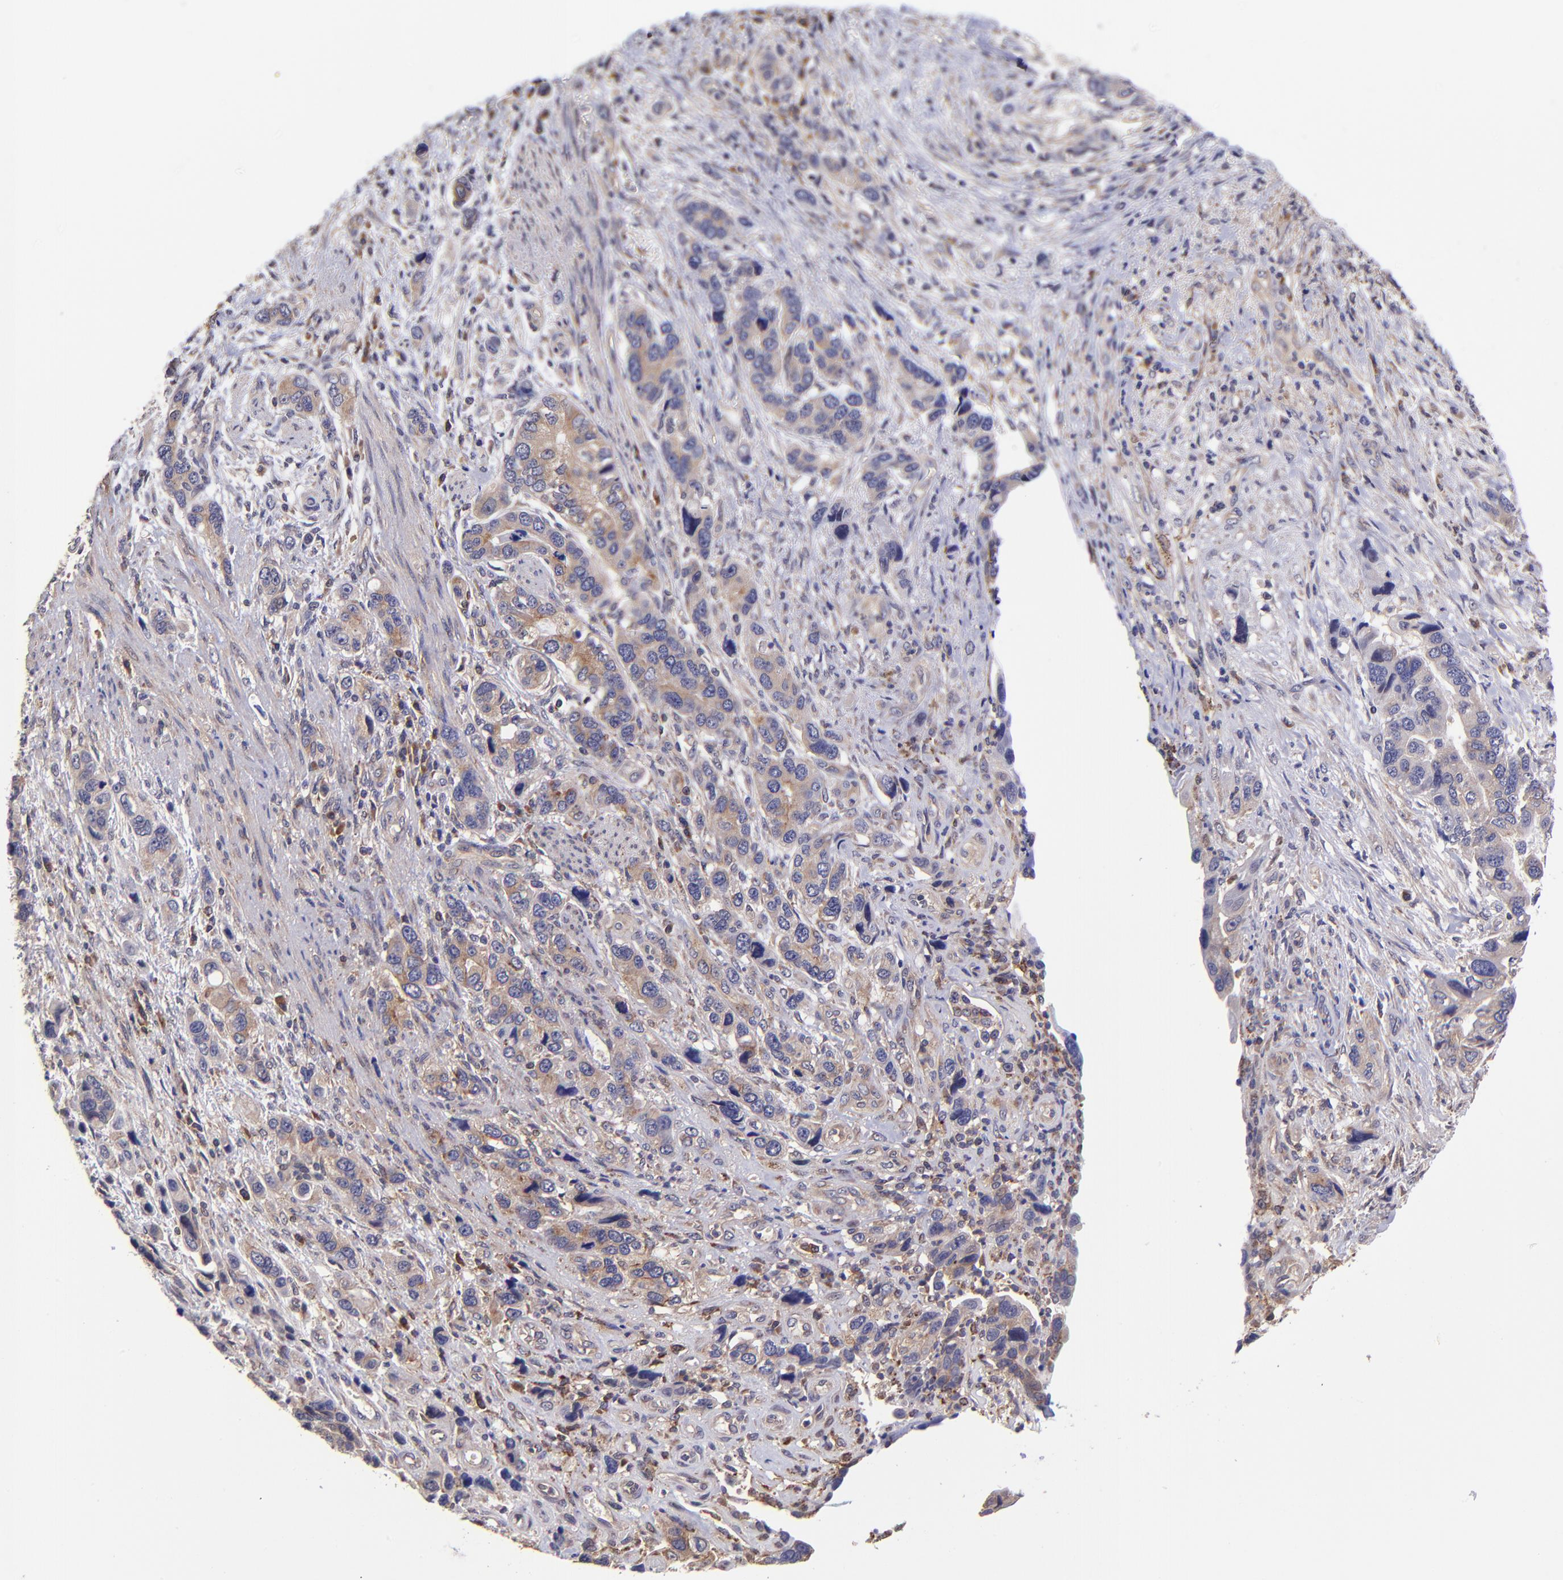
{"staining": {"intensity": "moderate", "quantity": ">75%", "location": "cytoplasmic/membranous"}, "tissue": "stomach cancer", "cell_type": "Tumor cells", "image_type": "cancer", "snomed": [{"axis": "morphology", "description": "Adenocarcinoma, NOS"}, {"axis": "topography", "description": "Stomach, lower"}], "caption": "Immunohistochemical staining of adenocarcinoma (stomach) shows moderate cytoplasmic/membranous protein positivity in about >75% of tumor cells.", "gene": "NSF", "patient": {"sex": "female", "age": 93}}